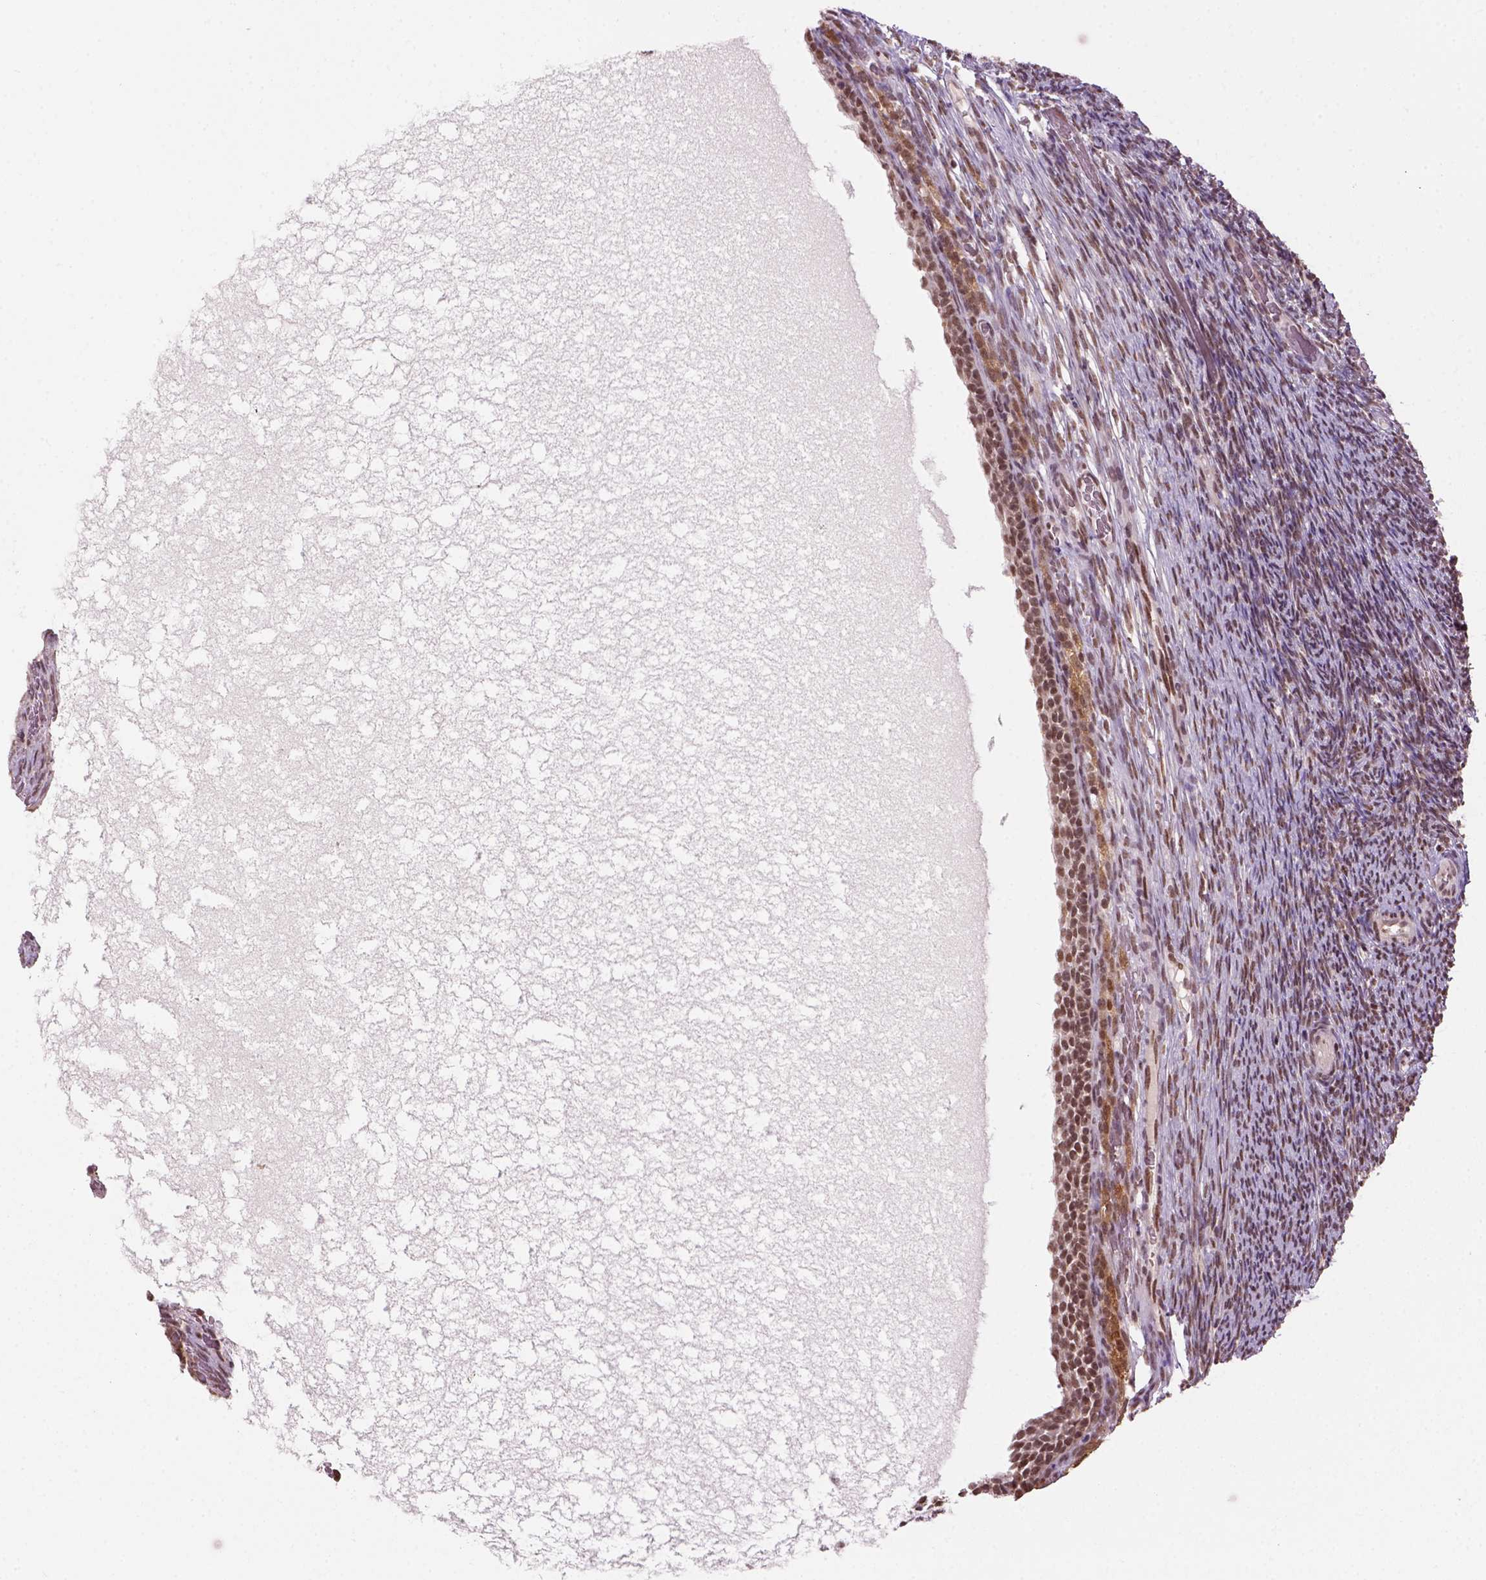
{"staining": {"intensity": "weak", "quantity": ">75%", "location": "nuclear"}, "tissue": "ovary", "cell_type": "Ovarian stroma cells", "image_type": "normal", "snomed": [{"axis": "morphology", "description": "Normal tissue, NOS"}, {"axis": "topography", "description": "Ovary"}], "caption": "Ovary stained with a brown dye reveals weak nuclear positive staining in approximately >75% of ovarian stroma cells.", "gene": "GOT1", "patient": {"sex": "female", "age": 34}}